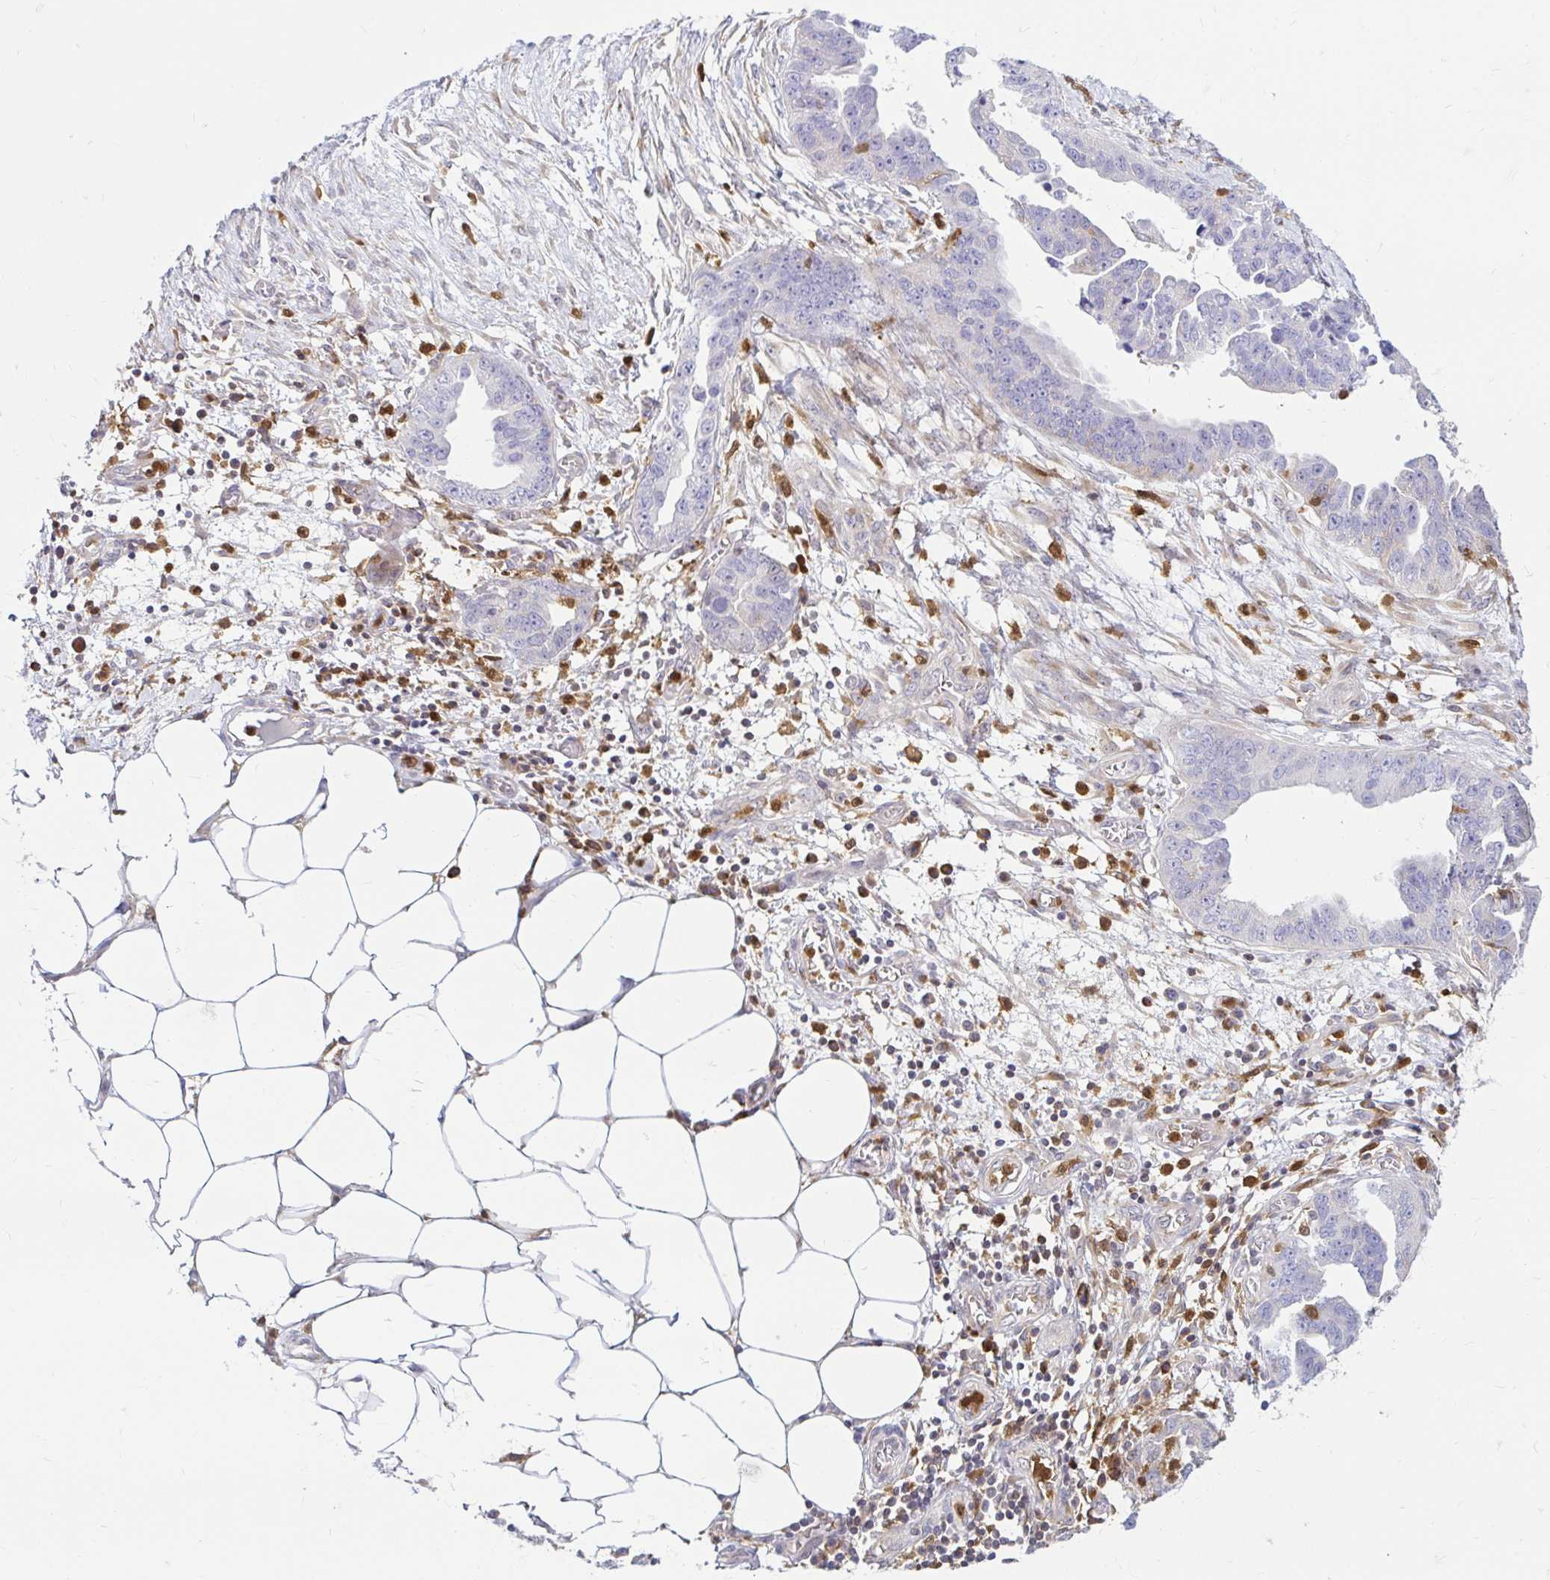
{"staining": {"intensity": "negative", "quantity": "none", "location": "none"}, "tissue": "ovarian cancer", "cell_type": "Tumor cells", "image_type": "cancer", "snomed": [{"axis": "morphology", "description": "Cystadenocarcinoma, serous, NOS"}, {"axis": "topography", "description": "Ovary"}], "caption": "DAB immunohistochemical staining of human serous cystadenocarcinoma (ovarian) reveals no significant staining in tumor cells. The staining was performed using DAB (3,3'-diaminobenzidine) to visualize the protein expression in brown, while the nuclei were stained in blue with hematoxylin (Magnification: 20x).", "gene": "PYCARD", "patient": {"sex": "female", "age": 75}}